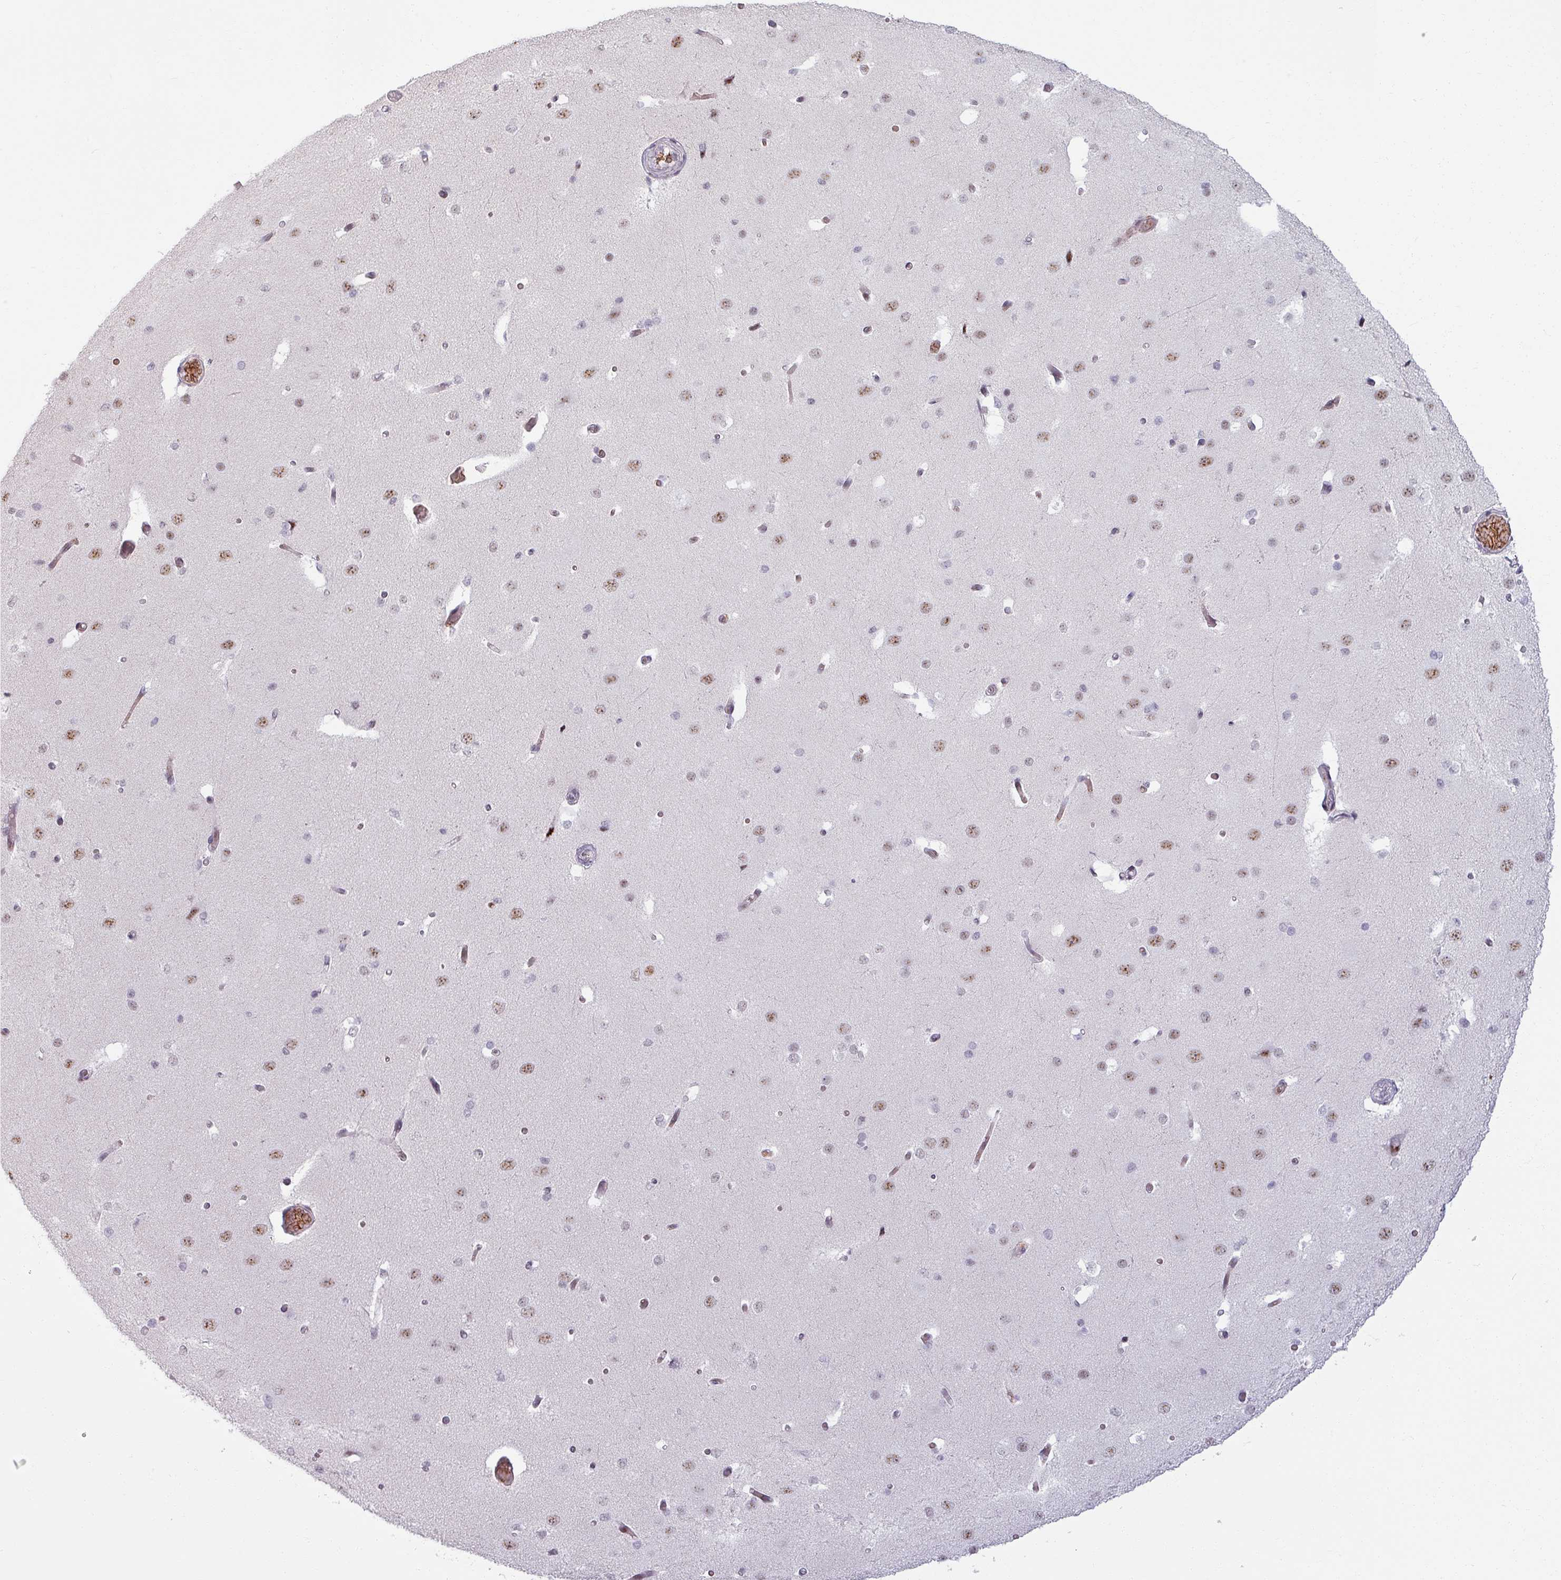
{"staining": {"intensity": "weak", "quantity": "25%-75%", "location": "nuclear"}, "tissue": "cerebral cortex", "cell_type": "Endothelial cells", "image_type": "normal", "snomed": [{"axis": "morphology", "description": "Normal tissue, NOS"}, {"axis": "morphology", "description": "Inflammation, NOS"}, {"axis": "topography", "description": "Cerebral cortex"}], "caption": "The histopathology image reveals immunohistochemical staining of benign cerebral cortex. There is weak nuclear positivity is seen in about 25%-75% of endothelial cells.", "gene": "NCOR1", "patient": {"sex": "male", "age": 6}}